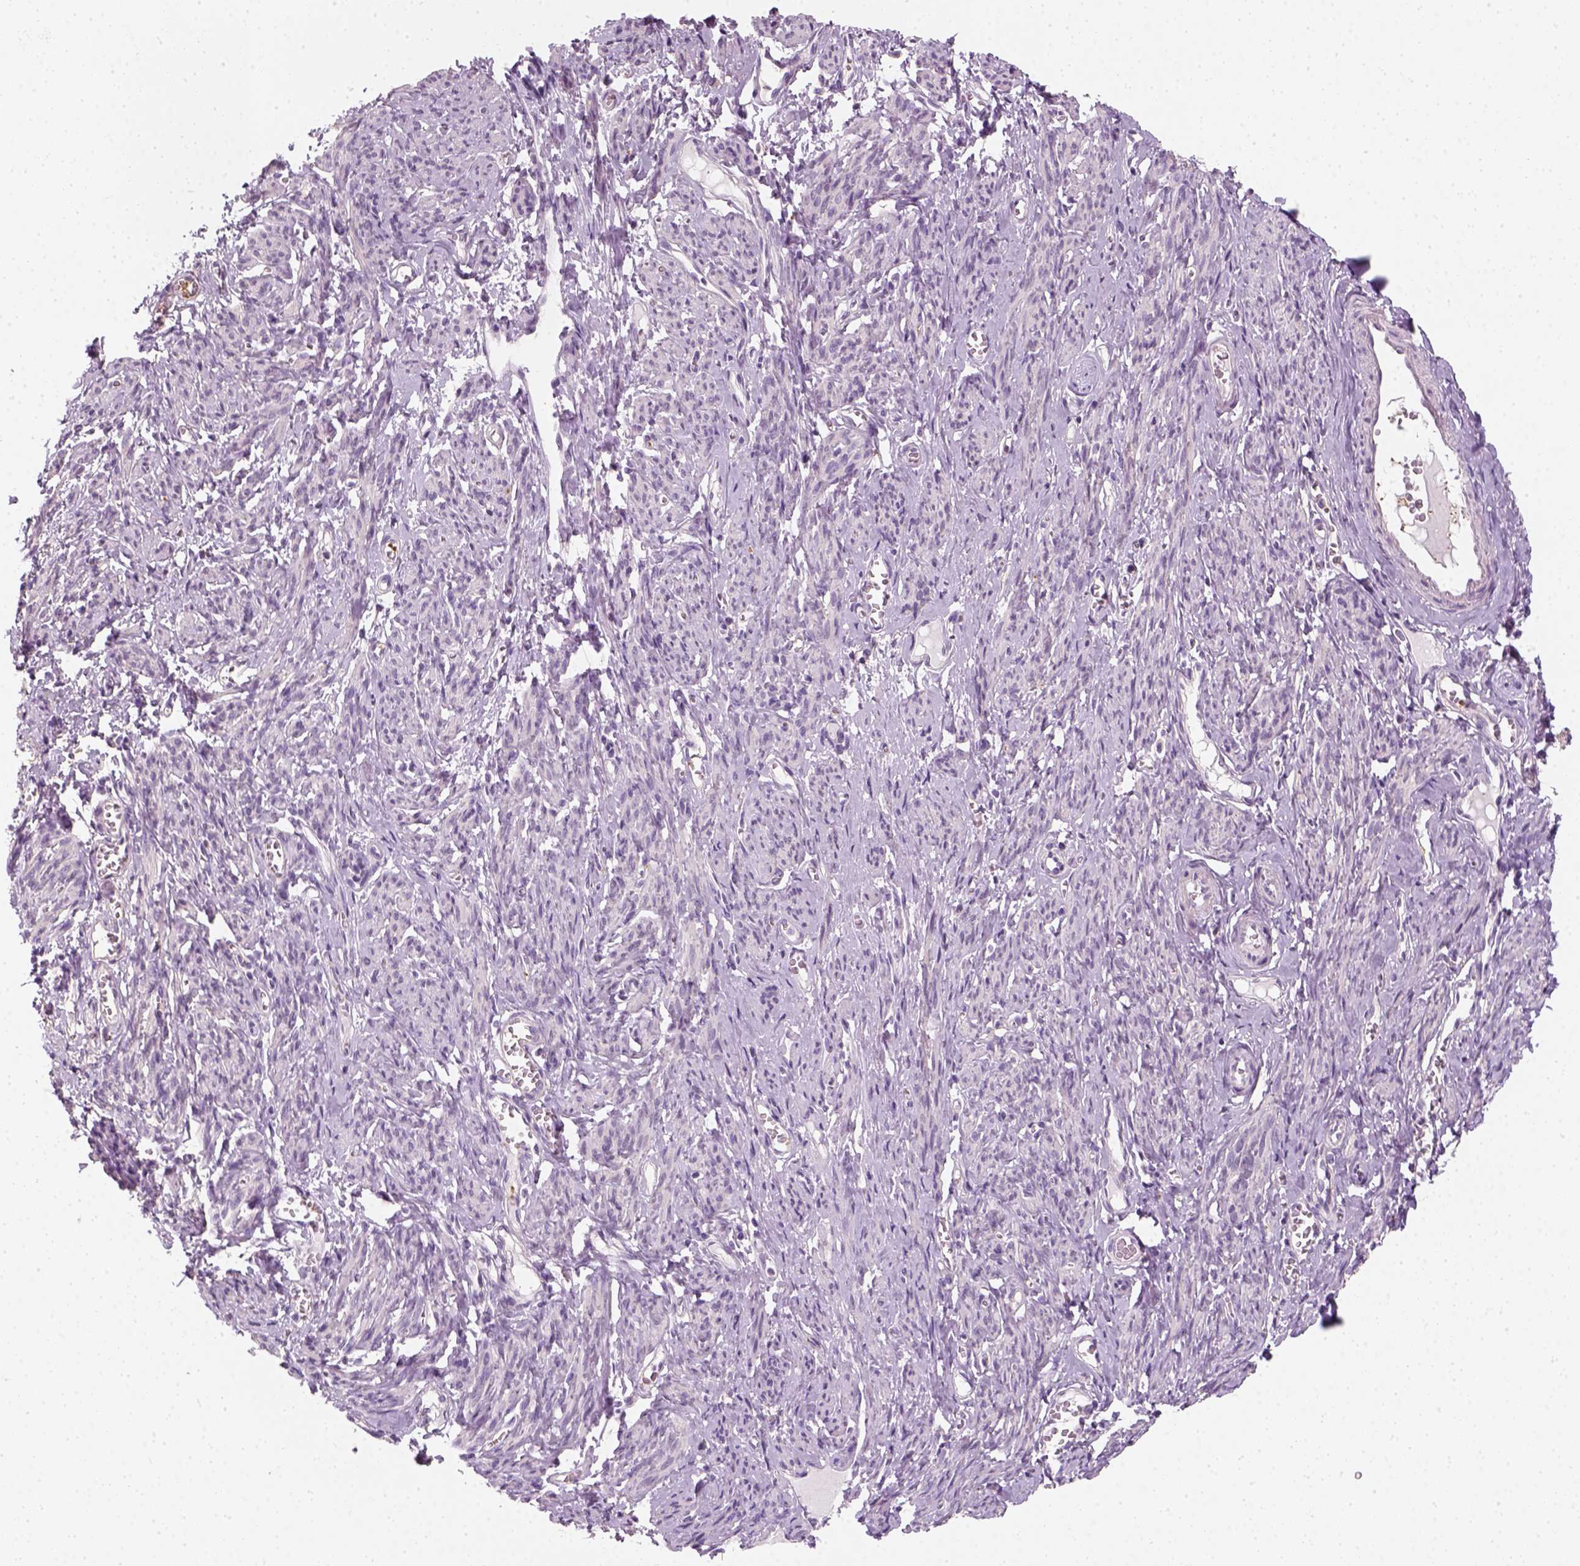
{"staining": {"intensity": "negative", "quantity": "none", "location": "none"}, "tissue": "smooth muscle", "cell_type": "Smooth muscle cells", "image_type": "normal", "snomed": [{"axis": "morphology", "description": "Normal tissue, NOS"}, {"axis": "topography", "description": "Smooth muscle"}], "caption": "Protein analysis of unremarkable smooth muscle reveals no significant staining in smooth muscle cells.", "gene": "FAM163B", "patient": {"sex": "female", "age": 65}}